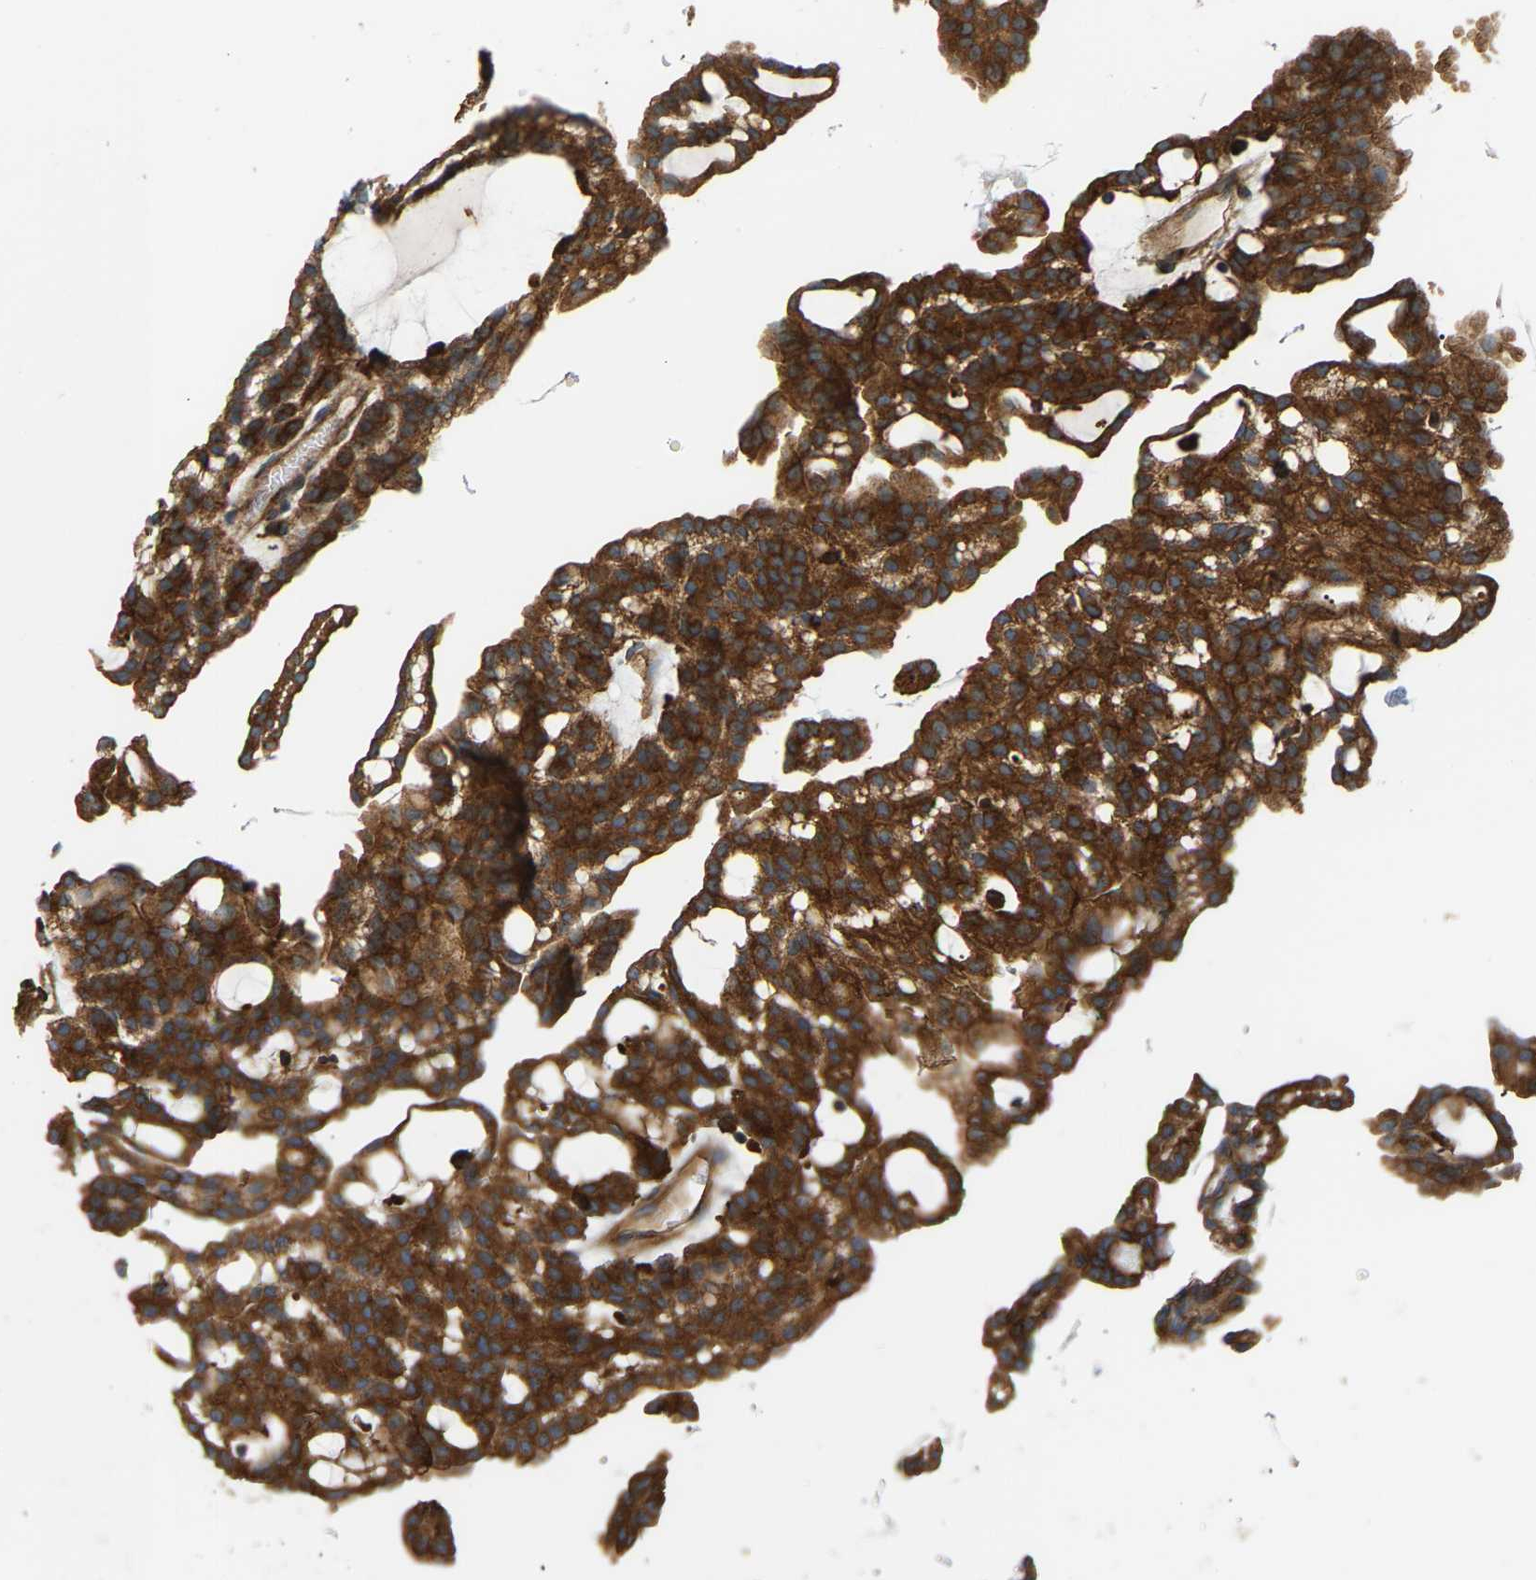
{"staining": {"intensity": "strong", "quantity": ">75%", "location": "cytoplasmic/membranous"}, "tissue": "renal cancer", "cell_type": "Tumor cells", "image_type": "cancer", "snomed": [{"axis": "morphology", "description": "Adenocarcinoma, NOS"}, {"axis": "topography", "description": "Kidney"}], "caption": "Strong cytoplasmic/membranous staining for a protein is identified in approximately >75% of tumor cells of renal cancer using immunohistochemistry (IHC).", "gene": "PICALM", "patient": {"sex": "male", "age": 63}}